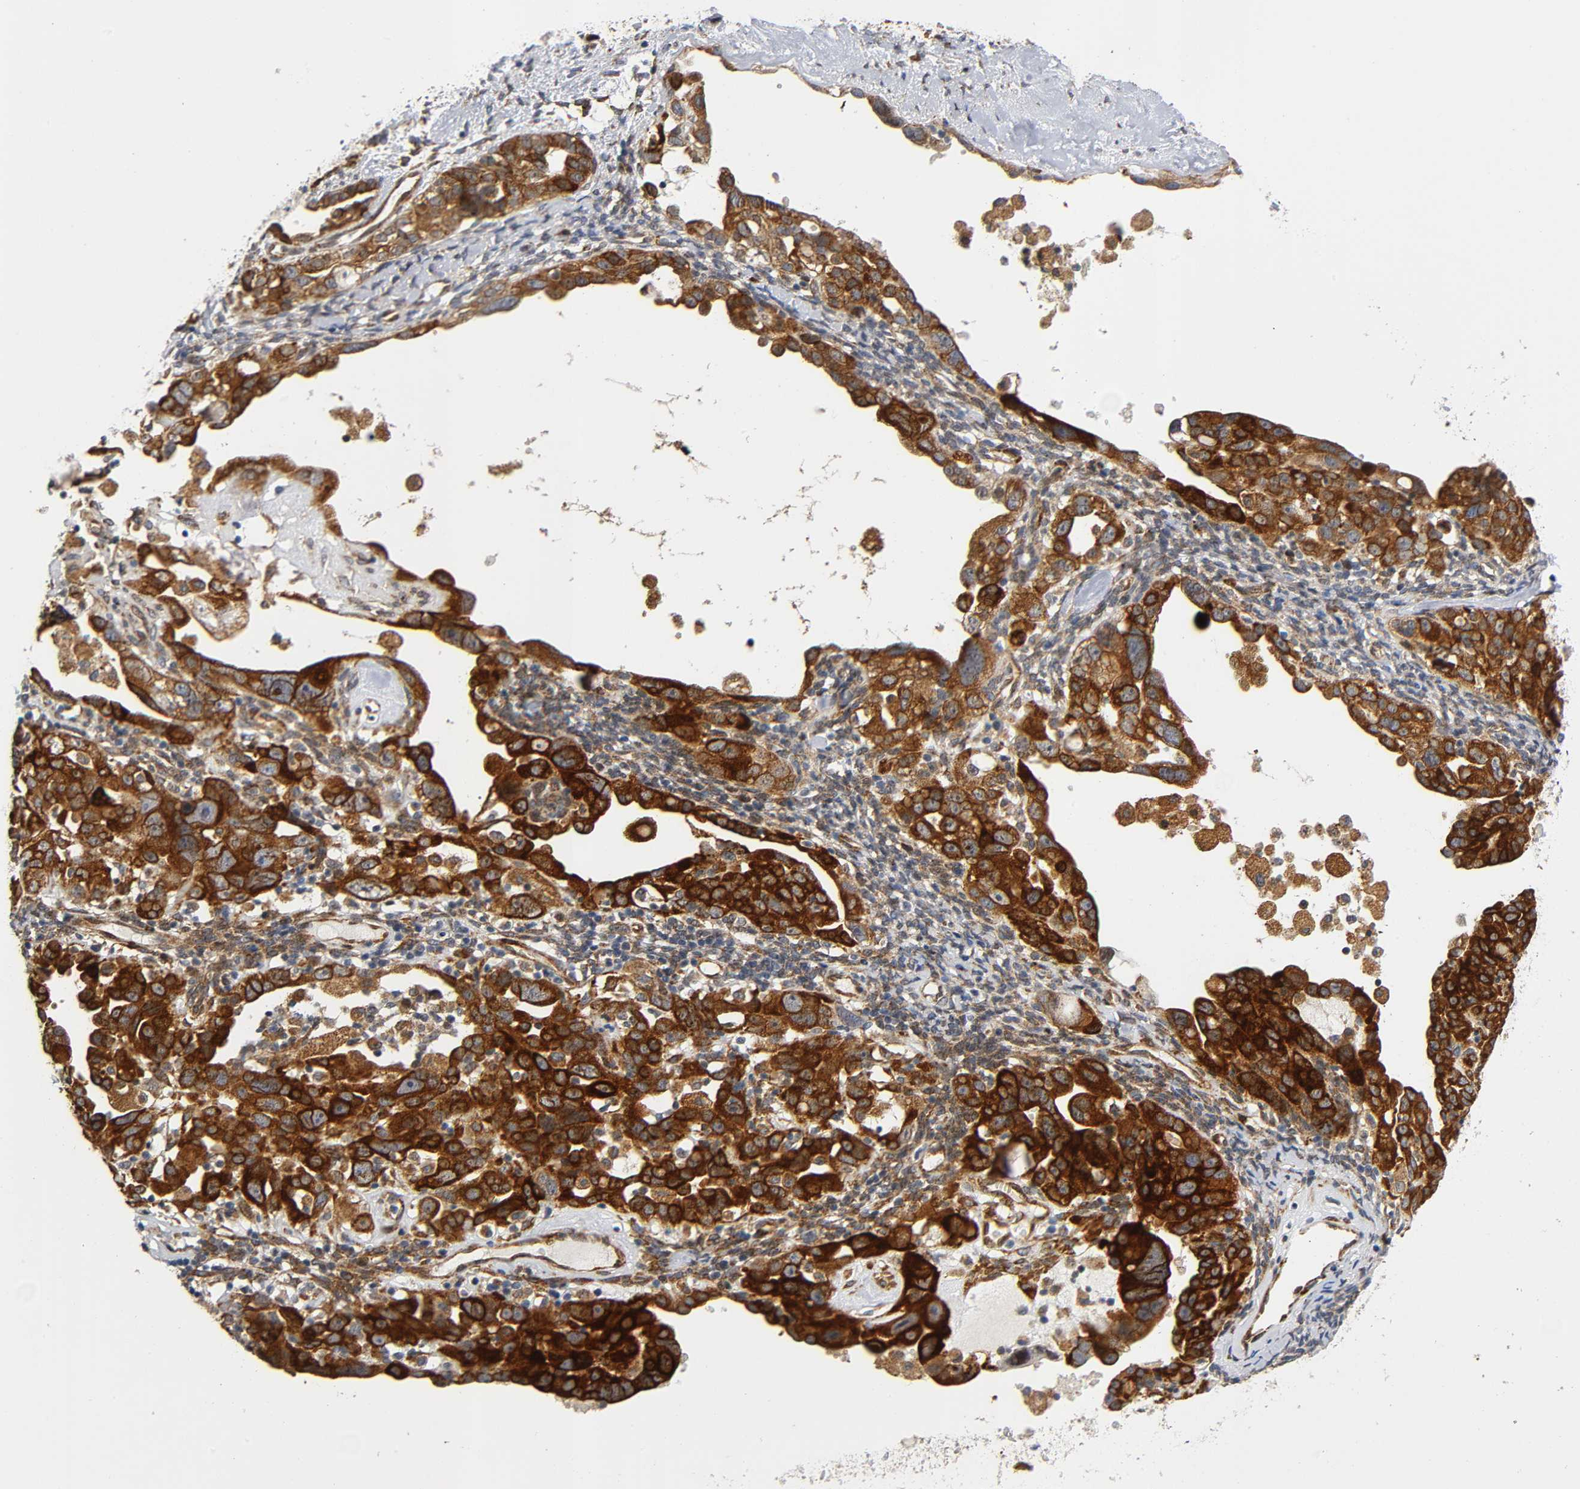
{"staining": {"intensity": "strong", "quantity": ">75%", "location": "cytoplasmic/membranous"}, "tissue": "ovarian cancer", "cell_type": "Tumor cells", "image_type": "cancer", "snomed": [{"axis": "morphology", "description": "Cystadenocarcinoma, serous, NOS"}, {"axis": "topography", "description": "Ovary"}], "caption": "Immunohistochemistry (IHC) image of human ovarian serous cystadenocarcinoma stained for a protein (brown), which reveals high levels of strong cytoplasmic/membranous expression in about >75% of tumor cells.", "gene": "SOS2", "patient": {"sex": "female", "age": 66}}